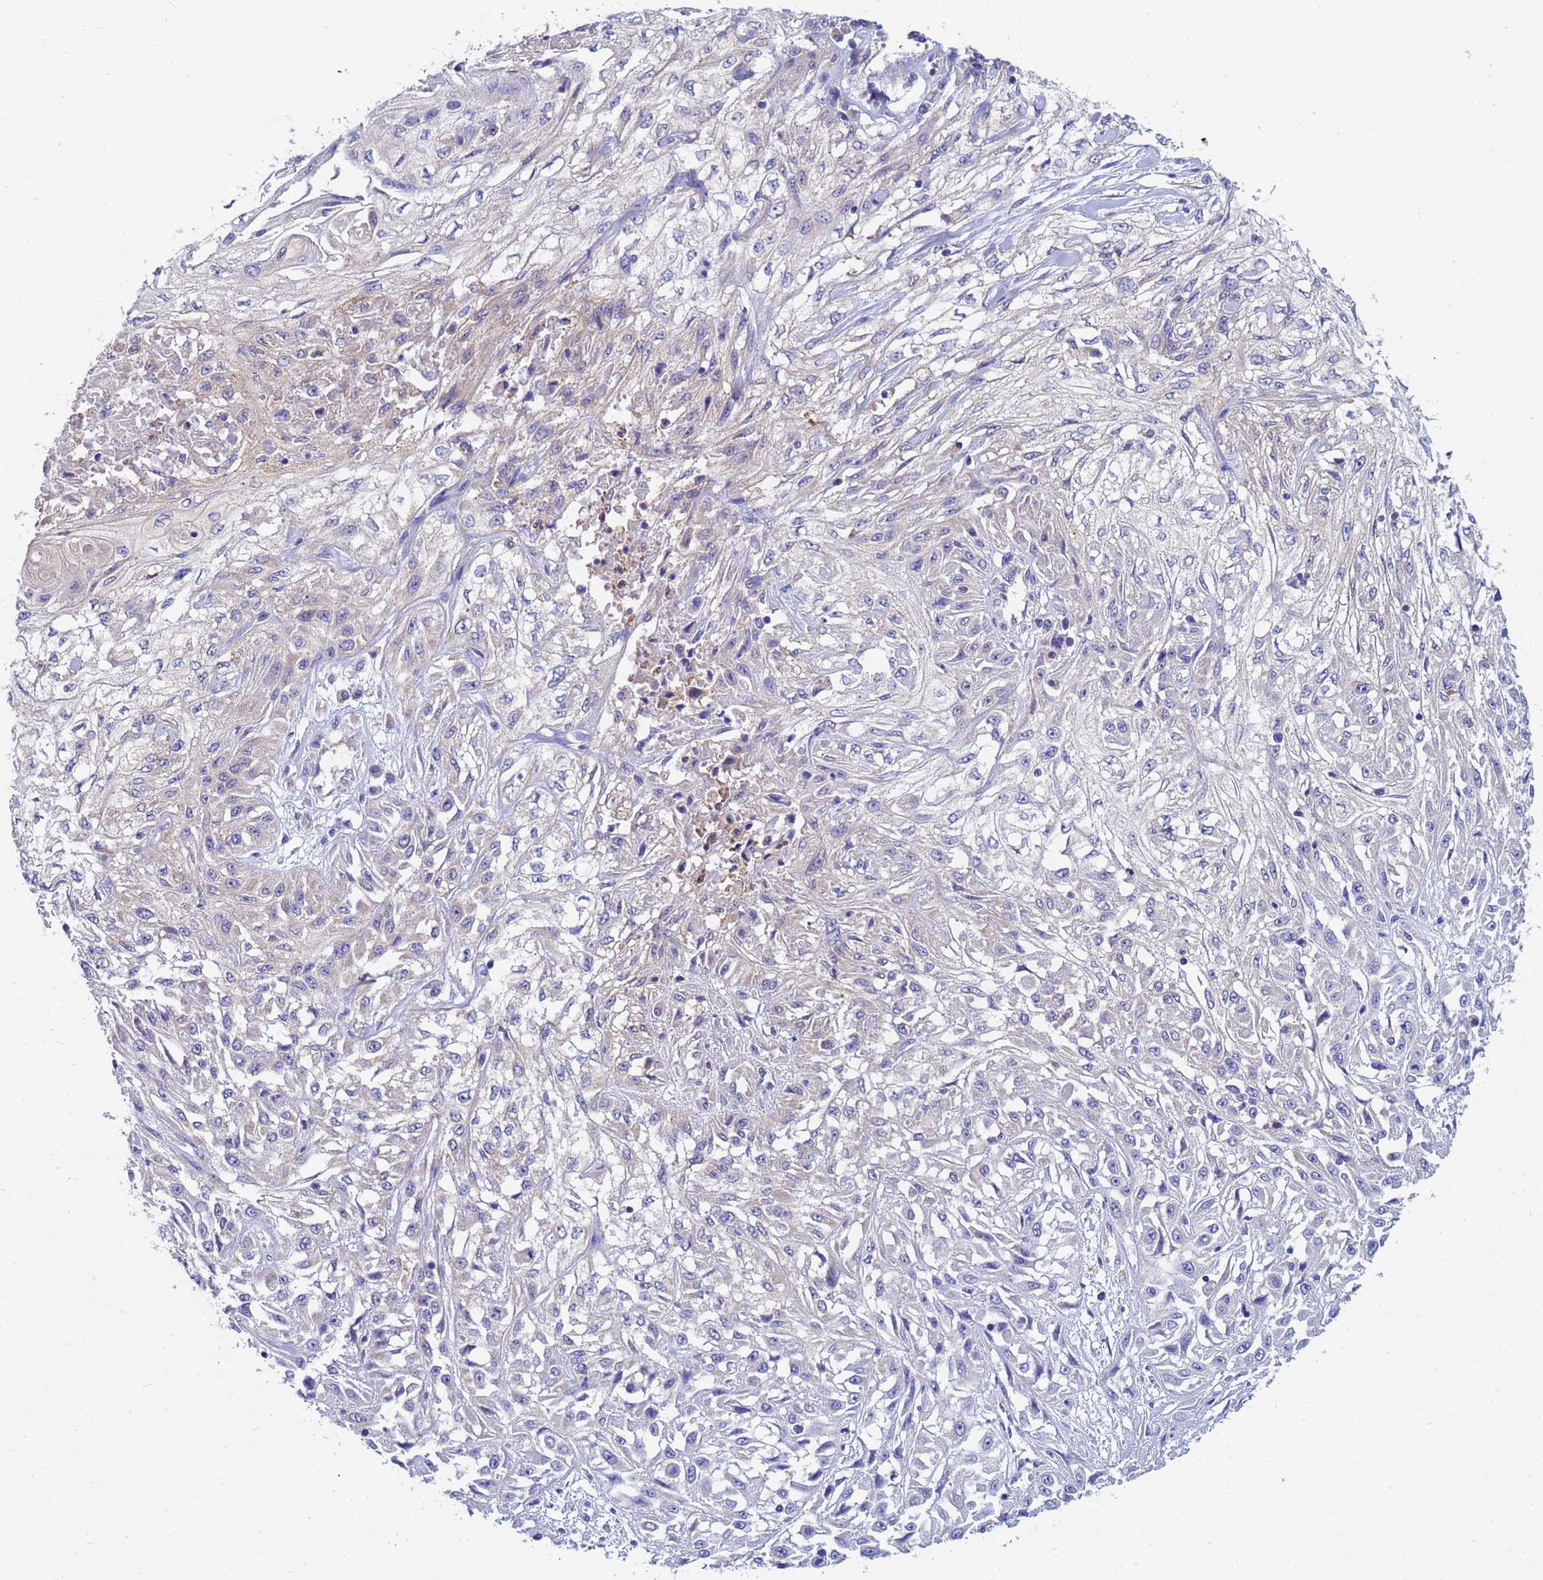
{"staining": {"intensity": "negative", "quantity": "none", "location": "none"}, "tissue": "skin cancer", "cell_type": "Tumor cells", "image_type": "cancer", "snomed": [{"axis": "morphology", "description": "Squamous cell carcinoma, NOS"}, {"axis": "morphology", "description": "Squamous cell carcinoma, metastatic, NOS"}, {"axis": "topography", "description": "Skin"}, {"axis": "topography", "description": "Lymph node"}], "caption": "Immunohistochemical staining of skin cancer displays no significant expression in tumor cells.", "gene": "TTLL11", "patient": {"sex": "male", "age": 75}}